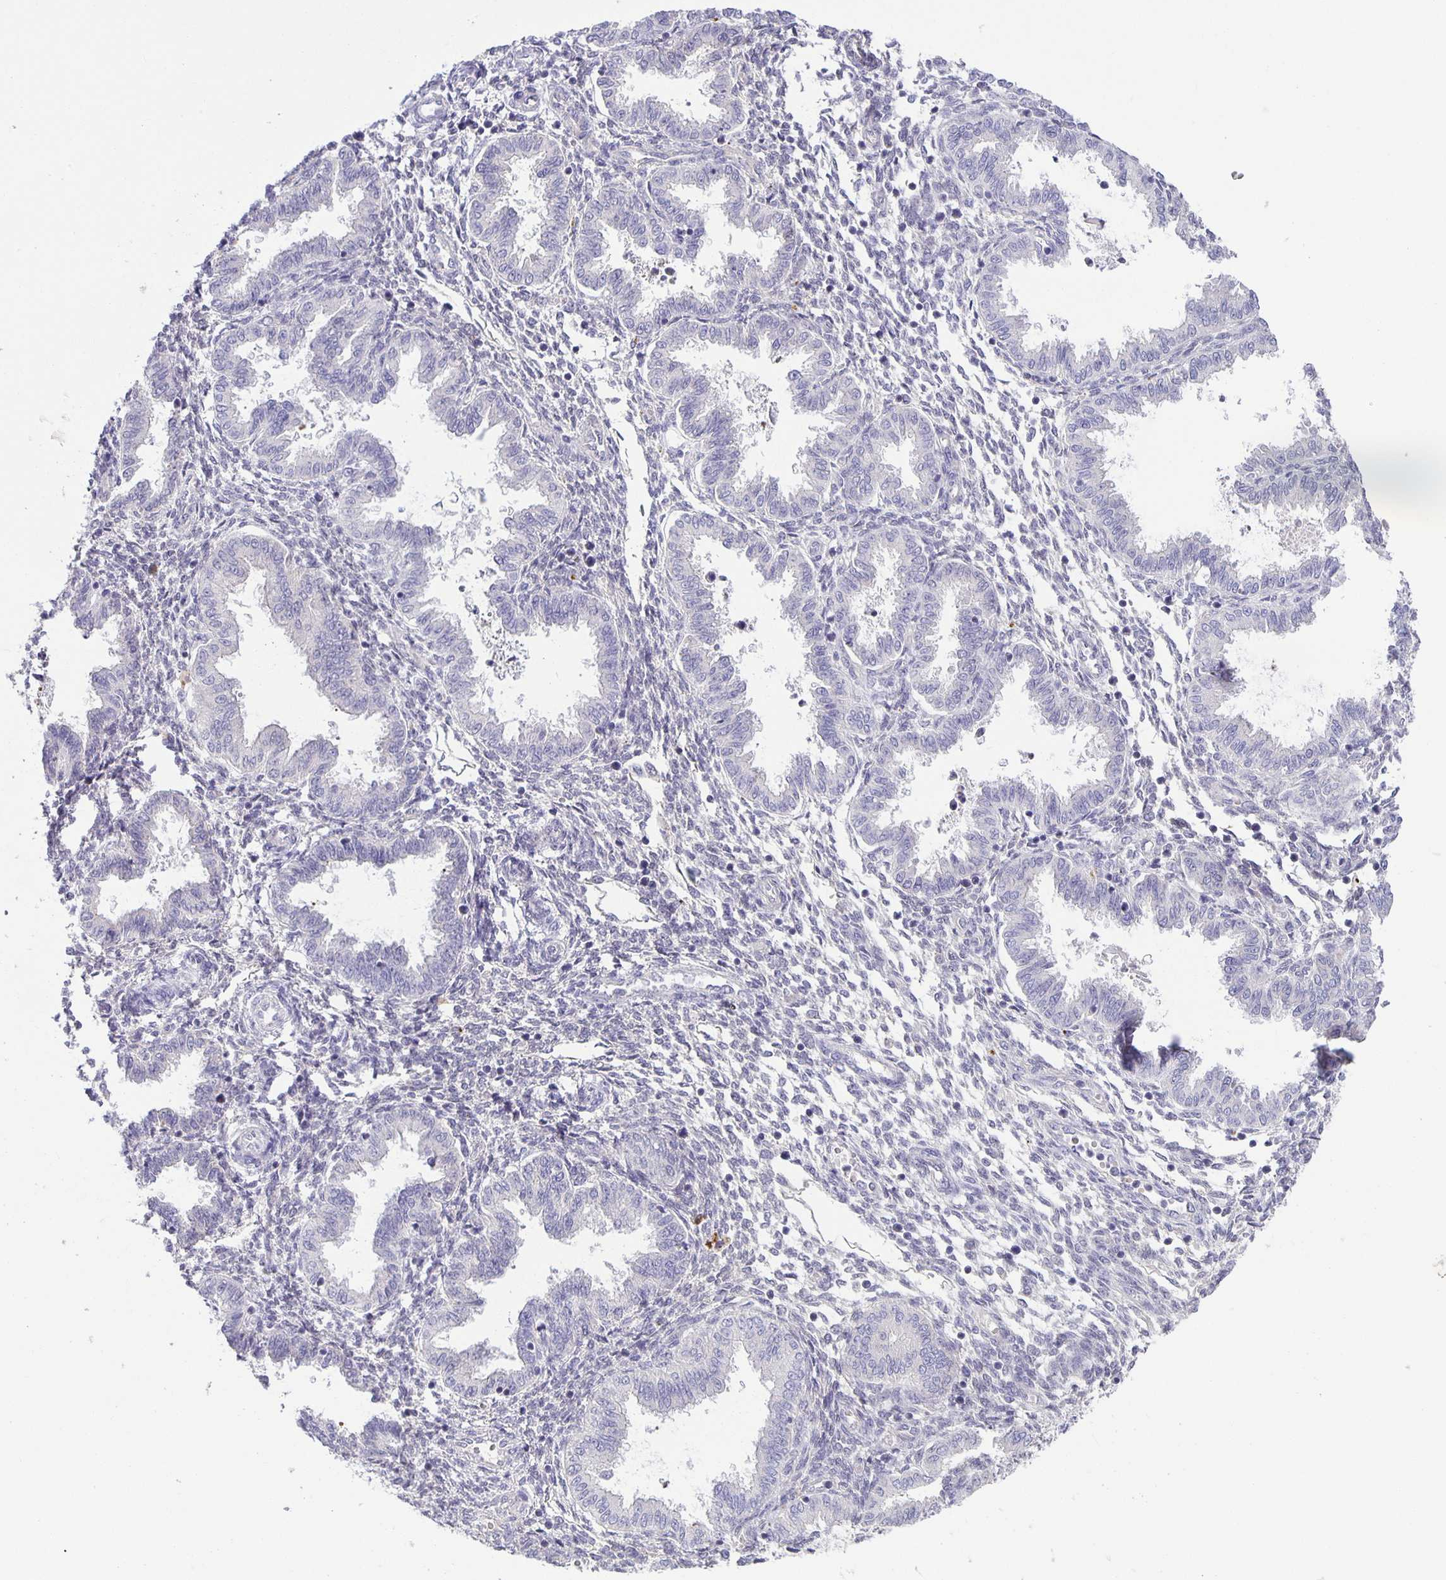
{"staining": {"intensity": "negative", "quantity": "none", "location": "none"}, "tissue": "endometrium", "cell_type": "Cells in endometrial stroma", "image_type": "normal", "snomed": [{"axis": "morphology", "description": "Normal tissue, NOS"}, {"axis": "topography", "description": "Endometrium"}], "caption": "This is a photomicrograph of immunohistochemistry staining of benign endometrium, which shows no positivity in cells in endometrial stroma. Brightfield microscopy of IHC stained with DAB (brown) and hematoxylin (blue), captured at high magnification.", "gene": "PTPN3", "patient": {"sex": "female", "age": 33}}